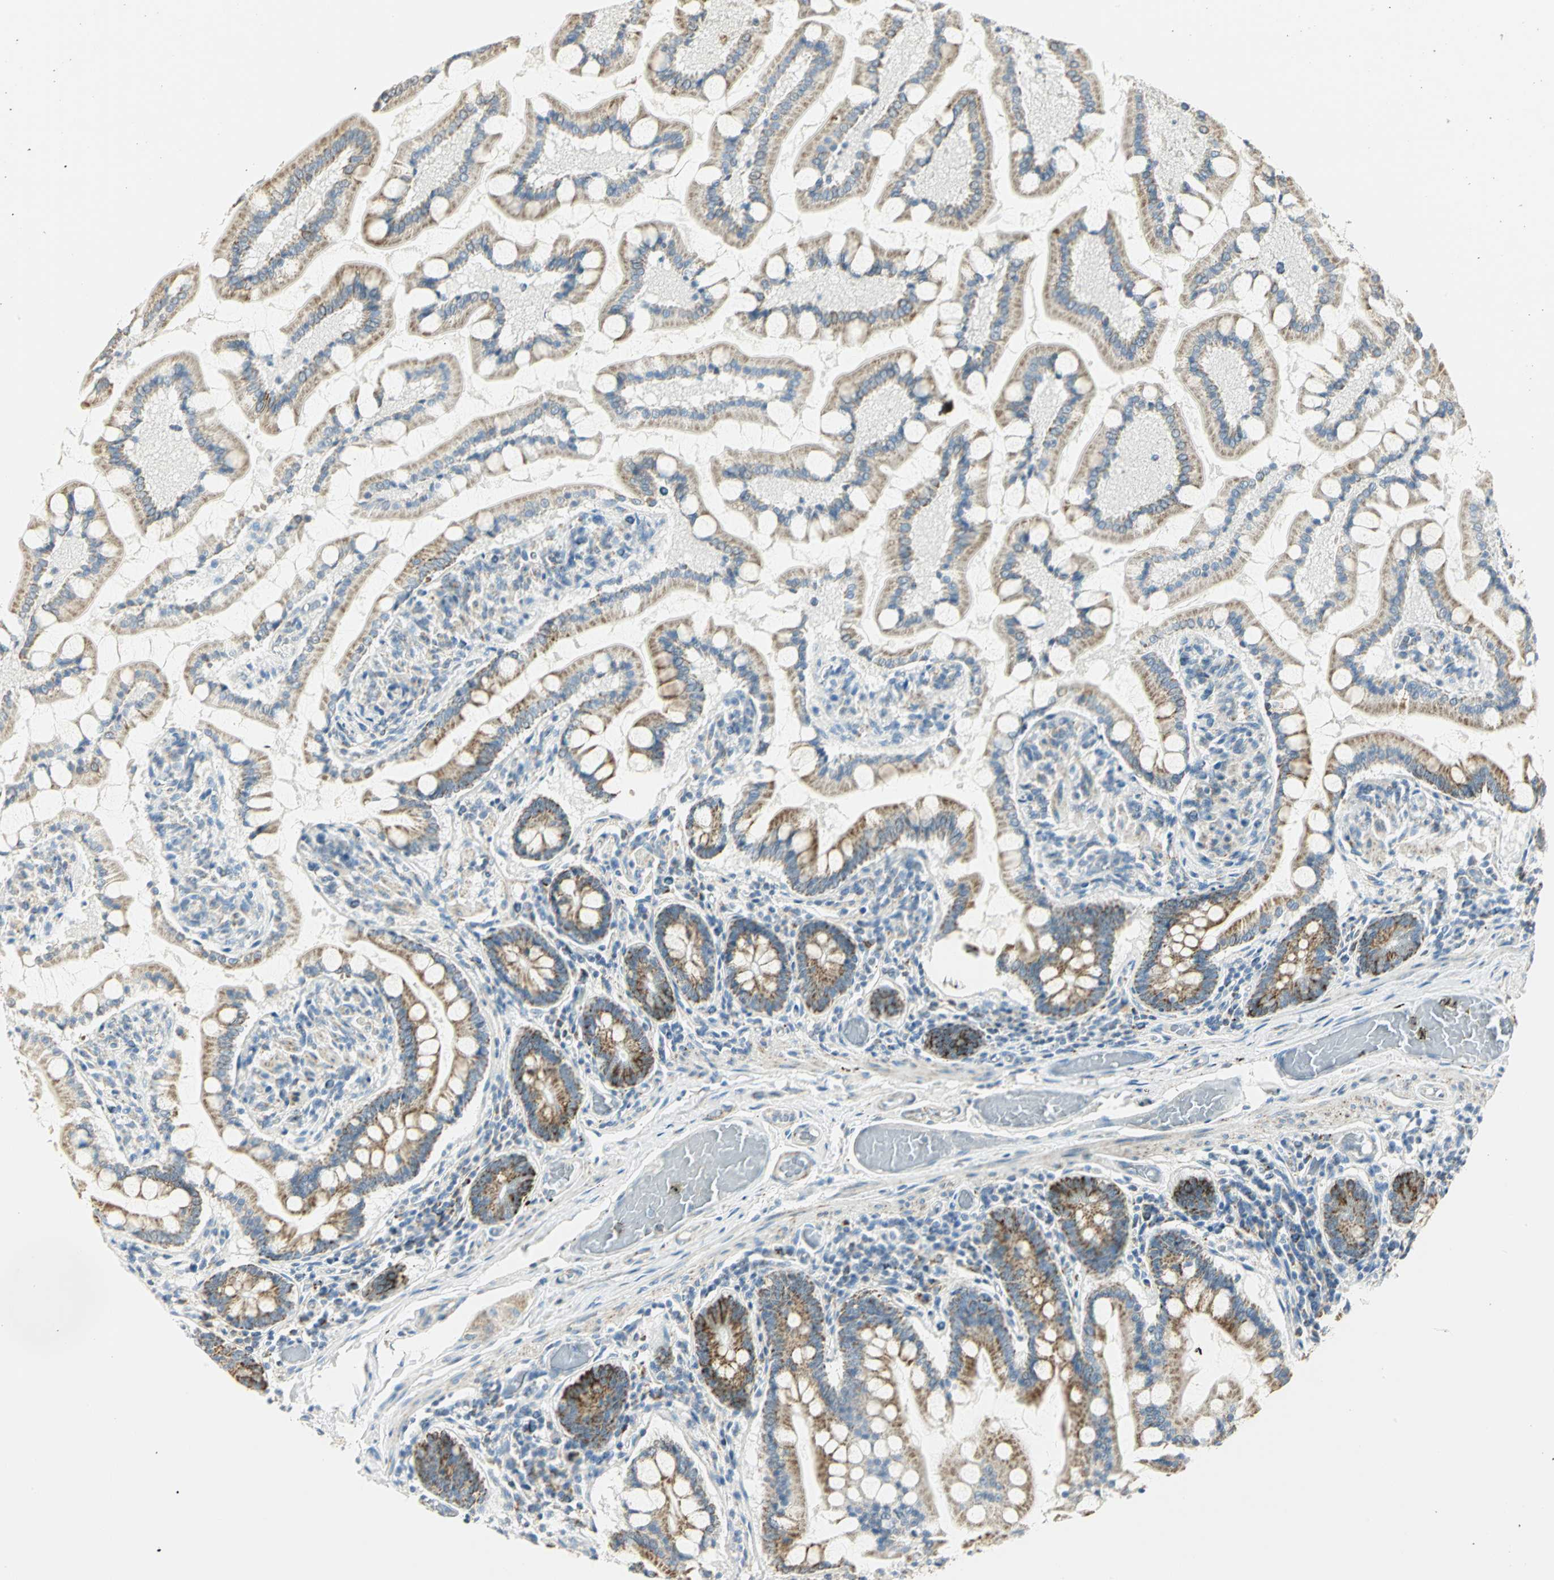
{"staining": {"intensity": "moderate", "quantity": "25%-75%", "location": "cytoplasmic/membranous"}, "tissue": "small intestine", "cell_type": "Glandular cells", "image_type": "normal", "snomed": [{"axis": "morphology", "description": "Normal tissue, NOS"}, {"axis": "topography", "description": "Small intestine"}], "caption": "Protein expression analysis of unremarkable small intestine exhibits moderate cytoplasmic/membranous expression in about 25%-75% of glandular cells.", "gene": "NTRK1", "patient": {"sex": "male", "age": 41}}